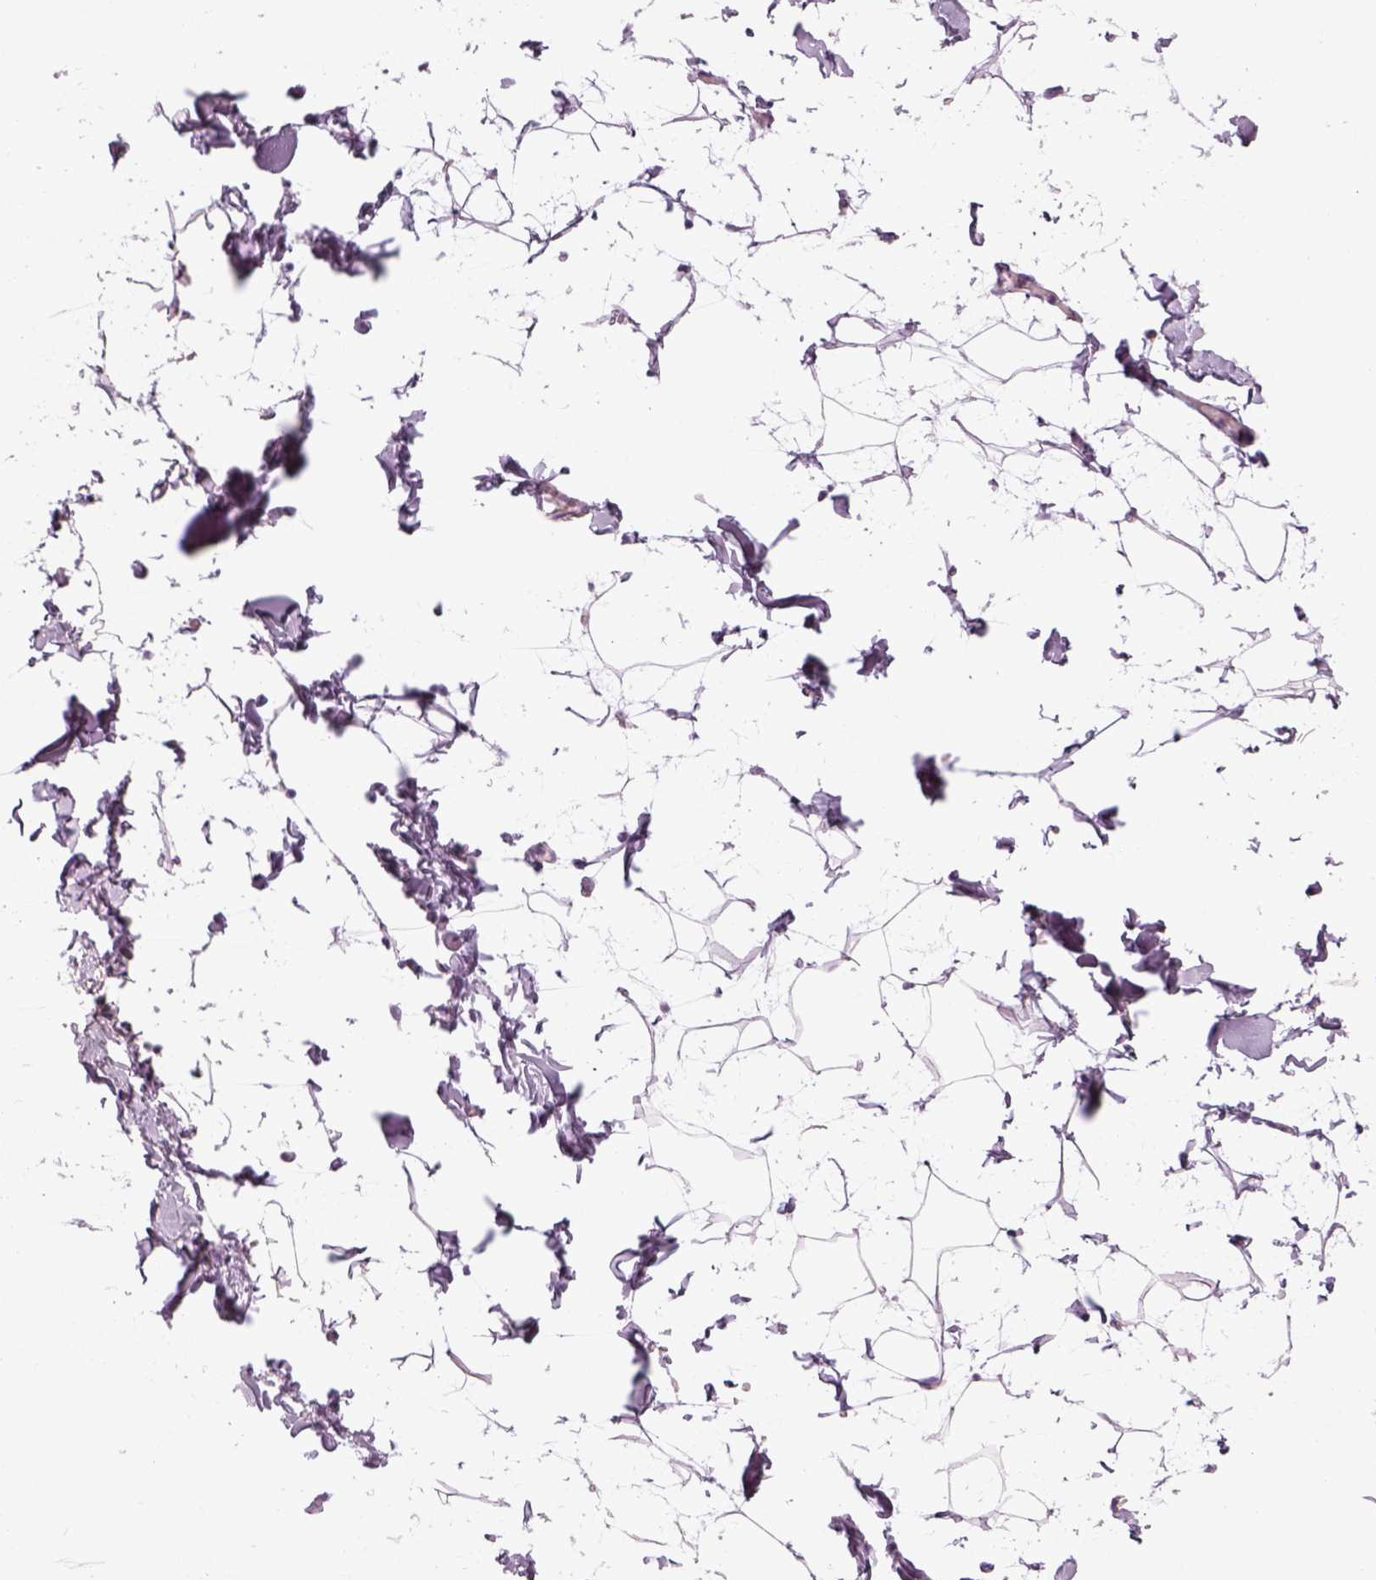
{"staining": {"intensity": "negative", "quantity": "none", "location": "none"}, "tissue": "adipose tissue", "cell_type": "Adipocytes", "image_type": "normal", "snomed": [{"axis": "morphology", "description": "Normal tissue, NOS"}, {"axis": "topography", "description": "Gallbladder"}, {"axis": "topography", "description": "Peripheral nerve tissue"}], "caption": "Immunohistochemistry of unremarkable human adipose tissue reveals no staining in adipocytes. (DAB immunohistochemistry (IHC), high magnification).", "gene": "GAS2L2", "patient": {"sex": "female", "age": 45}}